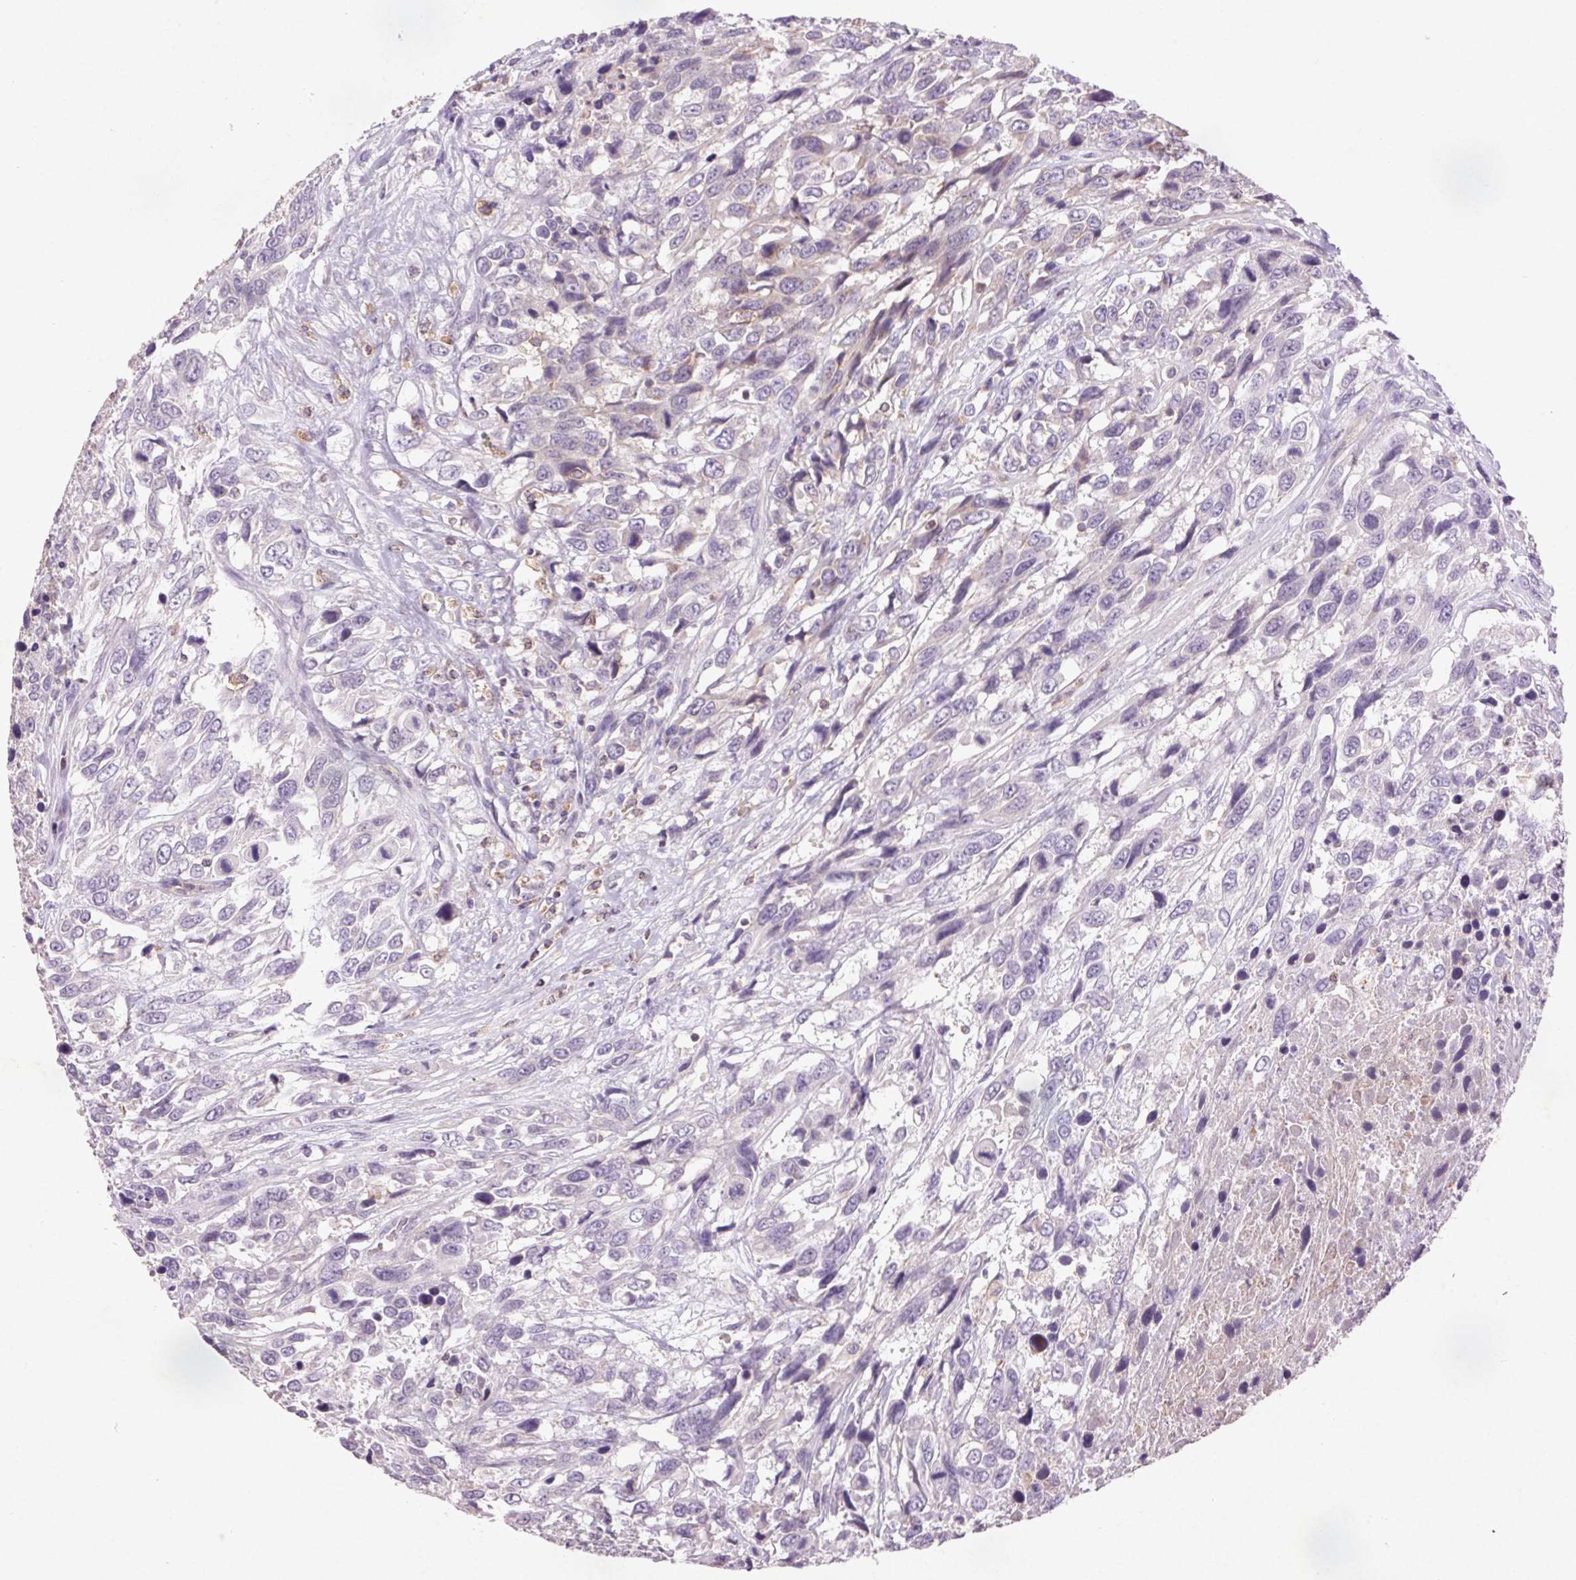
{"staining": {"intensity": "negative", "quantity": "none", "location": "none"}, "tissue": "urothelial cancer", "cell_type": "Tumor cells", "image_type": "cancer", "snomed": [{"axis": "morphology", "description": "Urothelial carcinoma, High grade"}, {"axis": "topography", "description": "Urinary bladder"}], "caption": "IHC histopathology image of urothelial carcinoma (high-grade) stained for a protein (brown), which reveals no expression in tumor cells.", "gene": "FNDC7", "patient": {"sex": "female", "age": 70}}